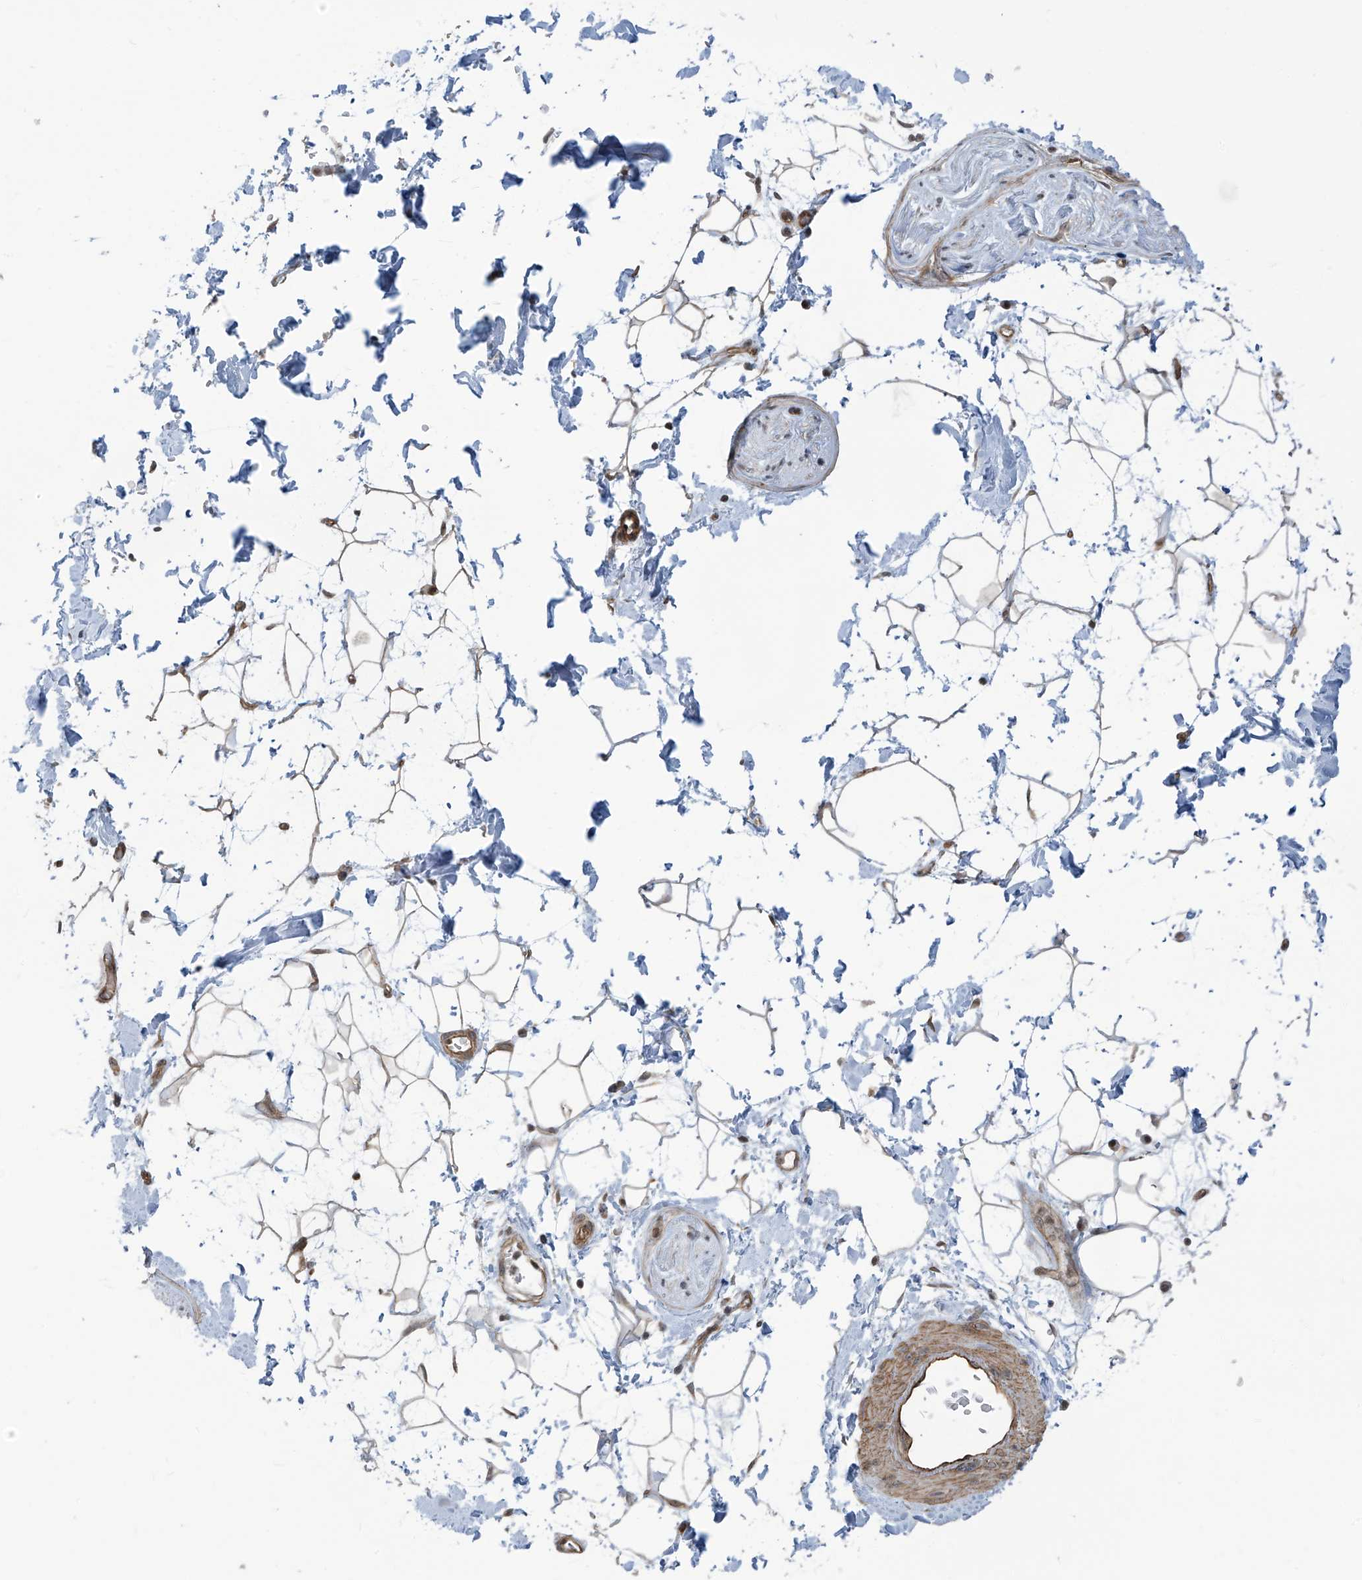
{"staining": {"intensity": "weak", "quantity": ">75%", "location": "cytoplasmic/membranous"}, "tissue": "adipose tissue", "cell_type": "Adipocytes", "image_type": "normal", "snomed": [{"axis": "morphology", "description": "Normal tissue, NOS"}, {"axis": "topography", "description": "Soft tissue"}], "caption": "IHC photomicrograph of unremarkable human adipose tissue stained for a protein (brown), which shows low levels of weak cytoplasmic/membranous staining in approximately >75% of adipocytes.", "gene": "METAP1D", "patient": {"sex": "male", "age": 72}}